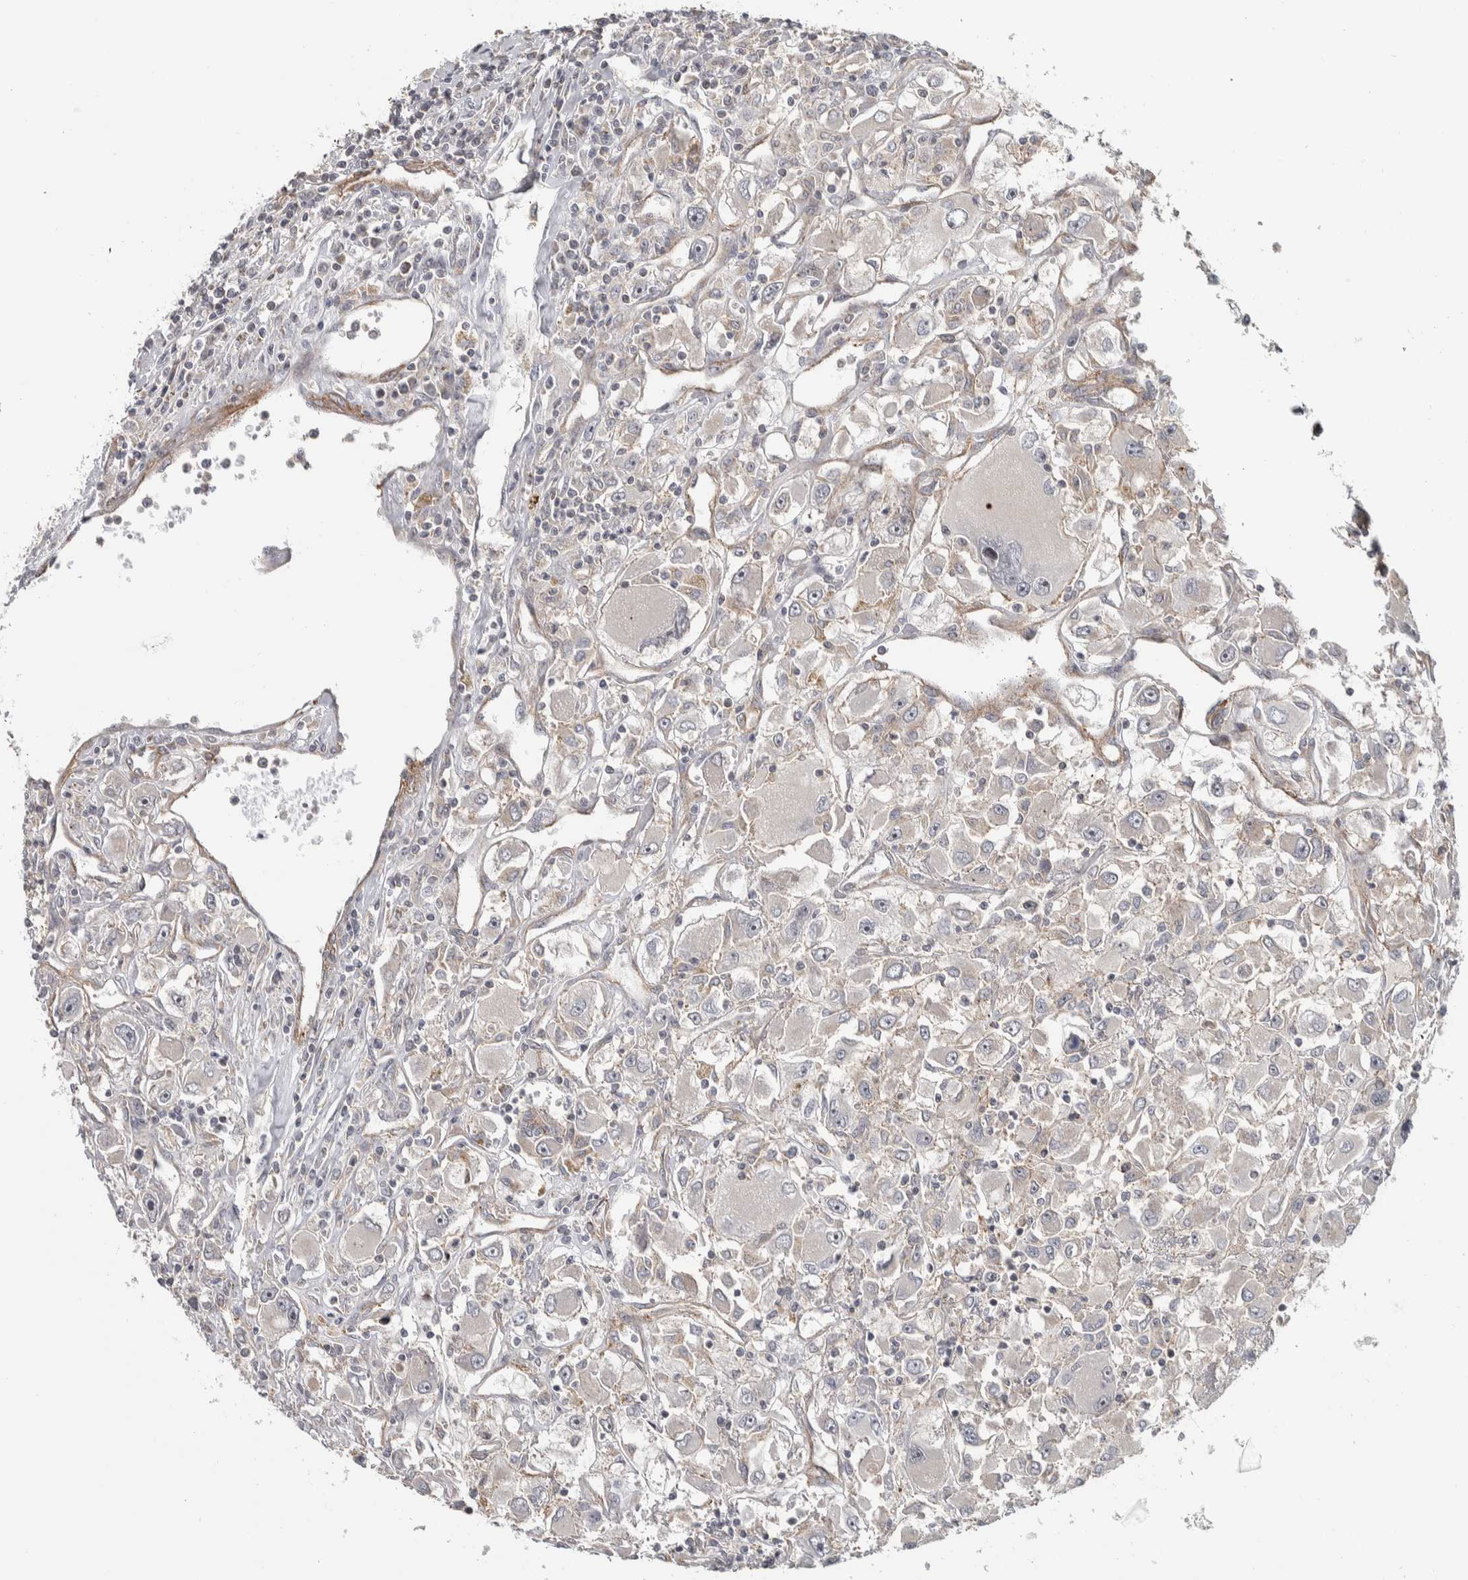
{"staining": {"intensity": "negative", "quantity": "none", "location": "none"}, "tissue": "renal cancer", "cell_type": "Tumor cells", "image_type": "cancer", "snomed": [{"axis": "morphology", "description": "Adenocarcinoma, NOS"}, {"axis": "topography", "description": "Kidney"}], "caption": "This photomicrograph is of renal cancer (adenocarcinoma) stained with immunohistochemistry to label a protein in brown with the nuclei are counter-stained blue. There is no positivity in tumor cells. (Brightfield microscopy of DAB IHC at high magnification).", "gene": "CHMP4C", "patient": {"sex": "female", "age": 52}}